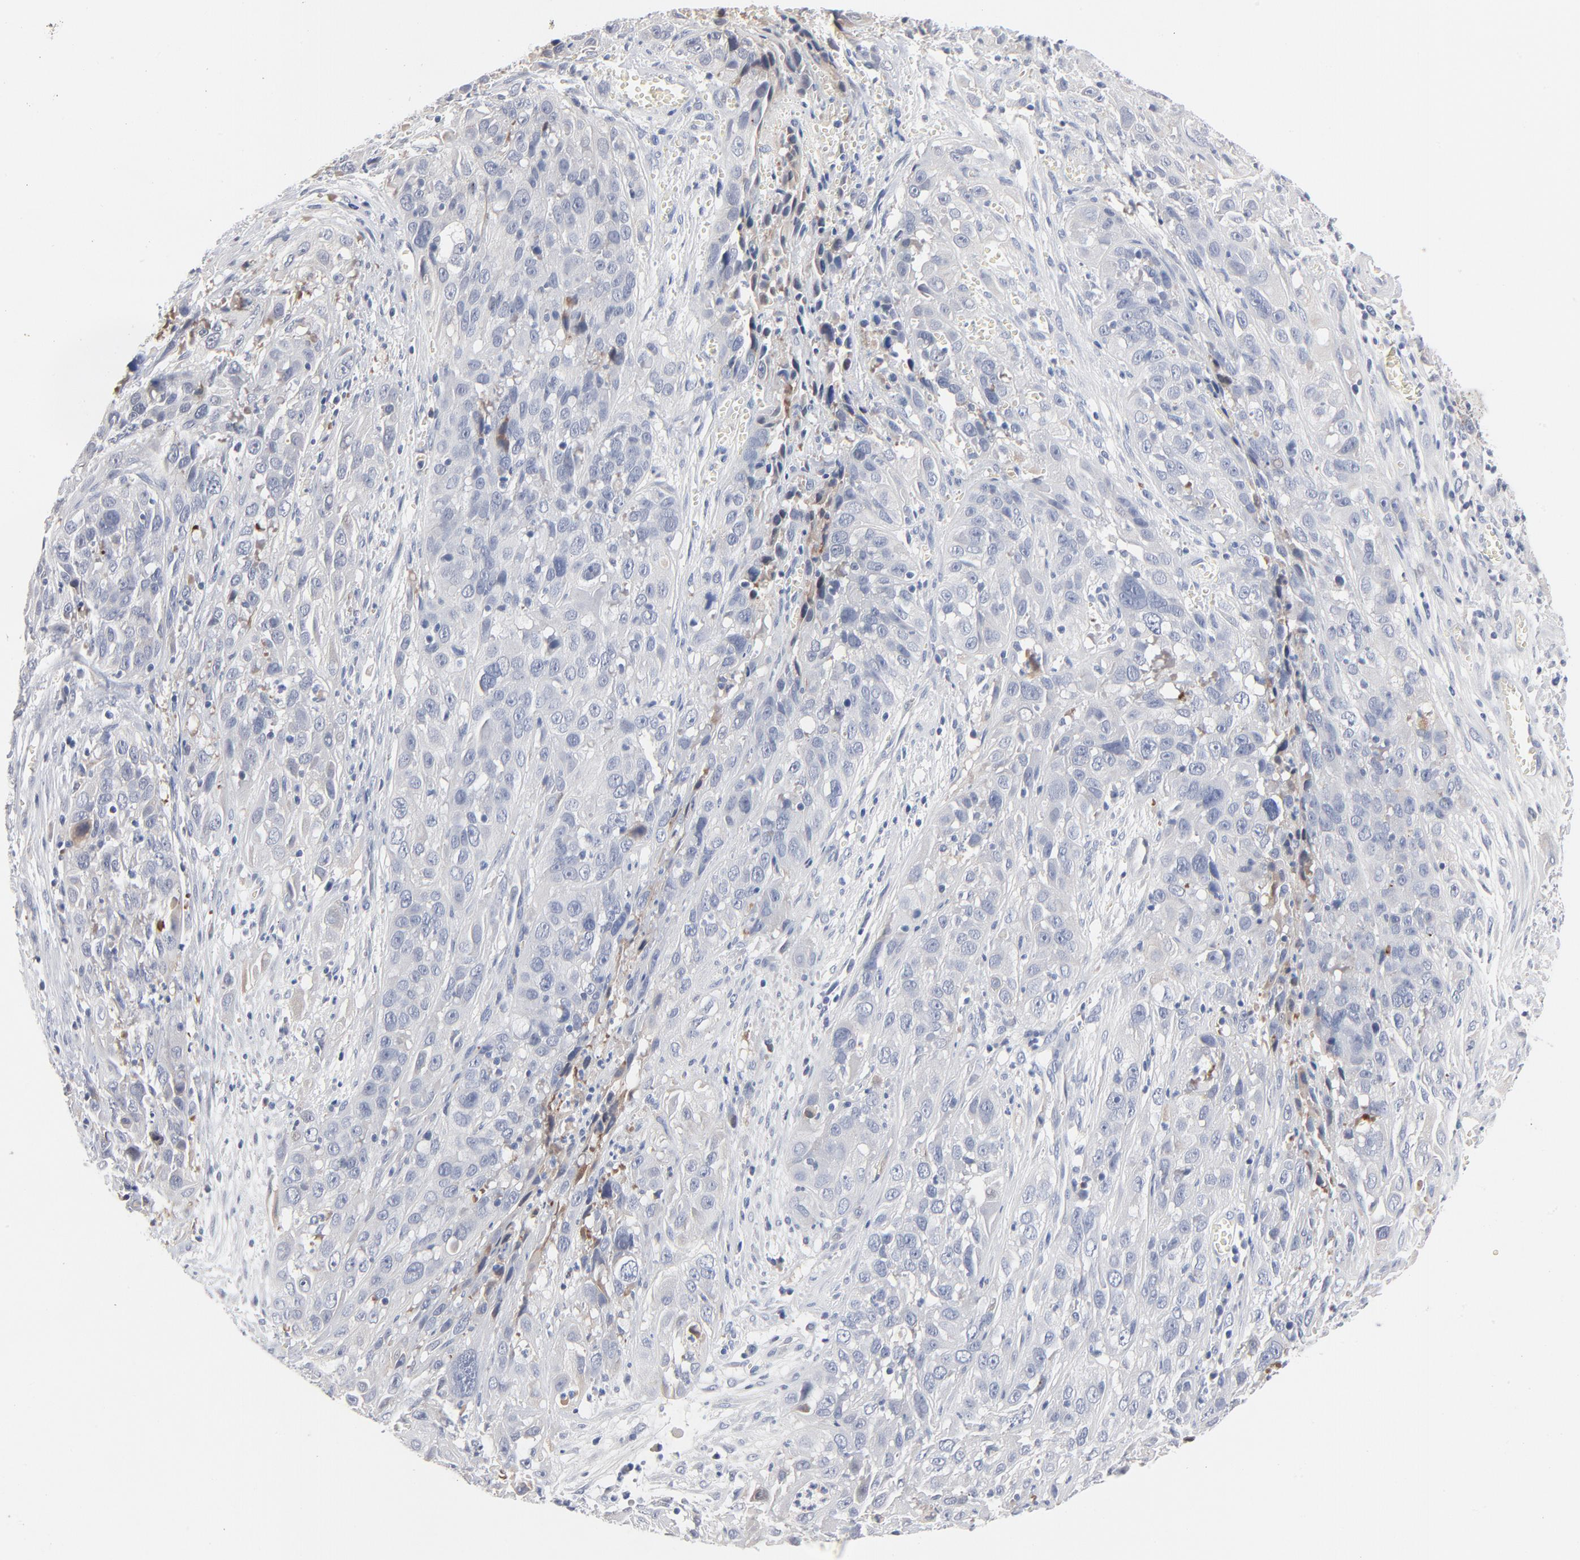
{"staining": {"intensity": "negative", "quantity": "none", "location": "none"}, "tissue": "cervical cancer", "cell_type": "Tumor cells", "image_type": "cancer", "snomed": [{"axis": "morphology", "description": "Squamous cell carcinoma, NOS"}, {"axis": "topography", "description": "Cervix"}], "caption": "High power microscopy histopathology image of an IHC histopathology image of cervical squamous cell carcinoma, revealing no significant positivity in tumor cells. The staining is performed using DAB (3,3'-diaminobenzidine) brown chromogen with nuclei counter-stained in using hematoxylin.", "gene": "SERPINA4", "patient": {"sex": "female", "age": 32}}